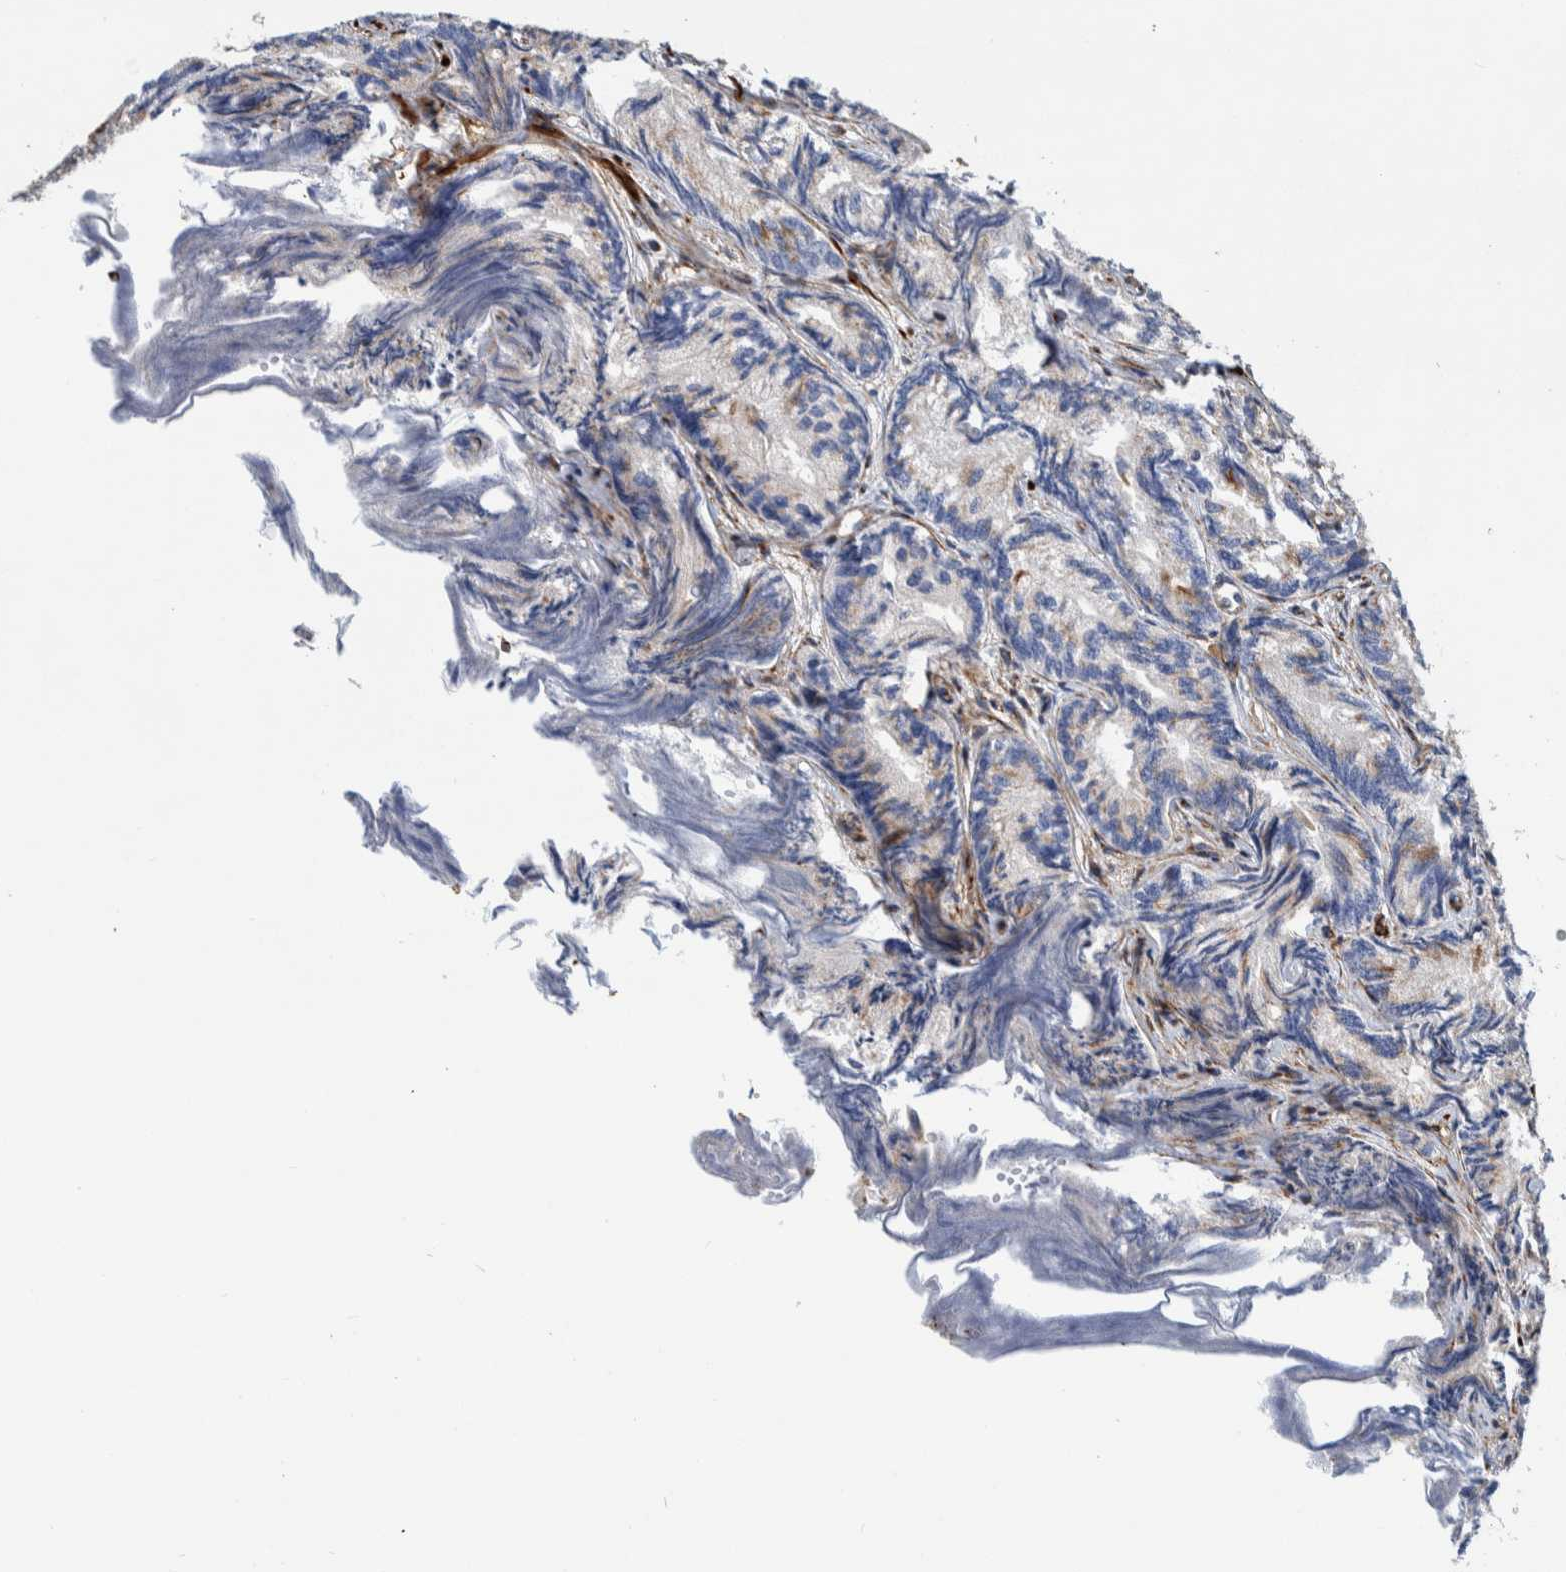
{"staining": {"intensity": "strong", "quantity": "25%-75%", "location": "cytoplasmic/membranous"}, "tissue": "prostate cancer", "cell_type": "Tumor cells", "image_type": "cancer", "snomed": [{"axis": "morphology", "description": "Adenocarcinoma, Low grade"}, {"axis": "topography", "description": "Prostate"}], "caption": "Approximately 25%-75% of tumor cells in low-grade adenocarcinoma (prostate) display strong cytoplasmic/membranous protein staining as visualized by brown immunohistochemical staining.", "gene": "CCDC57", "patient": {"sex": "male", "age": 89}}